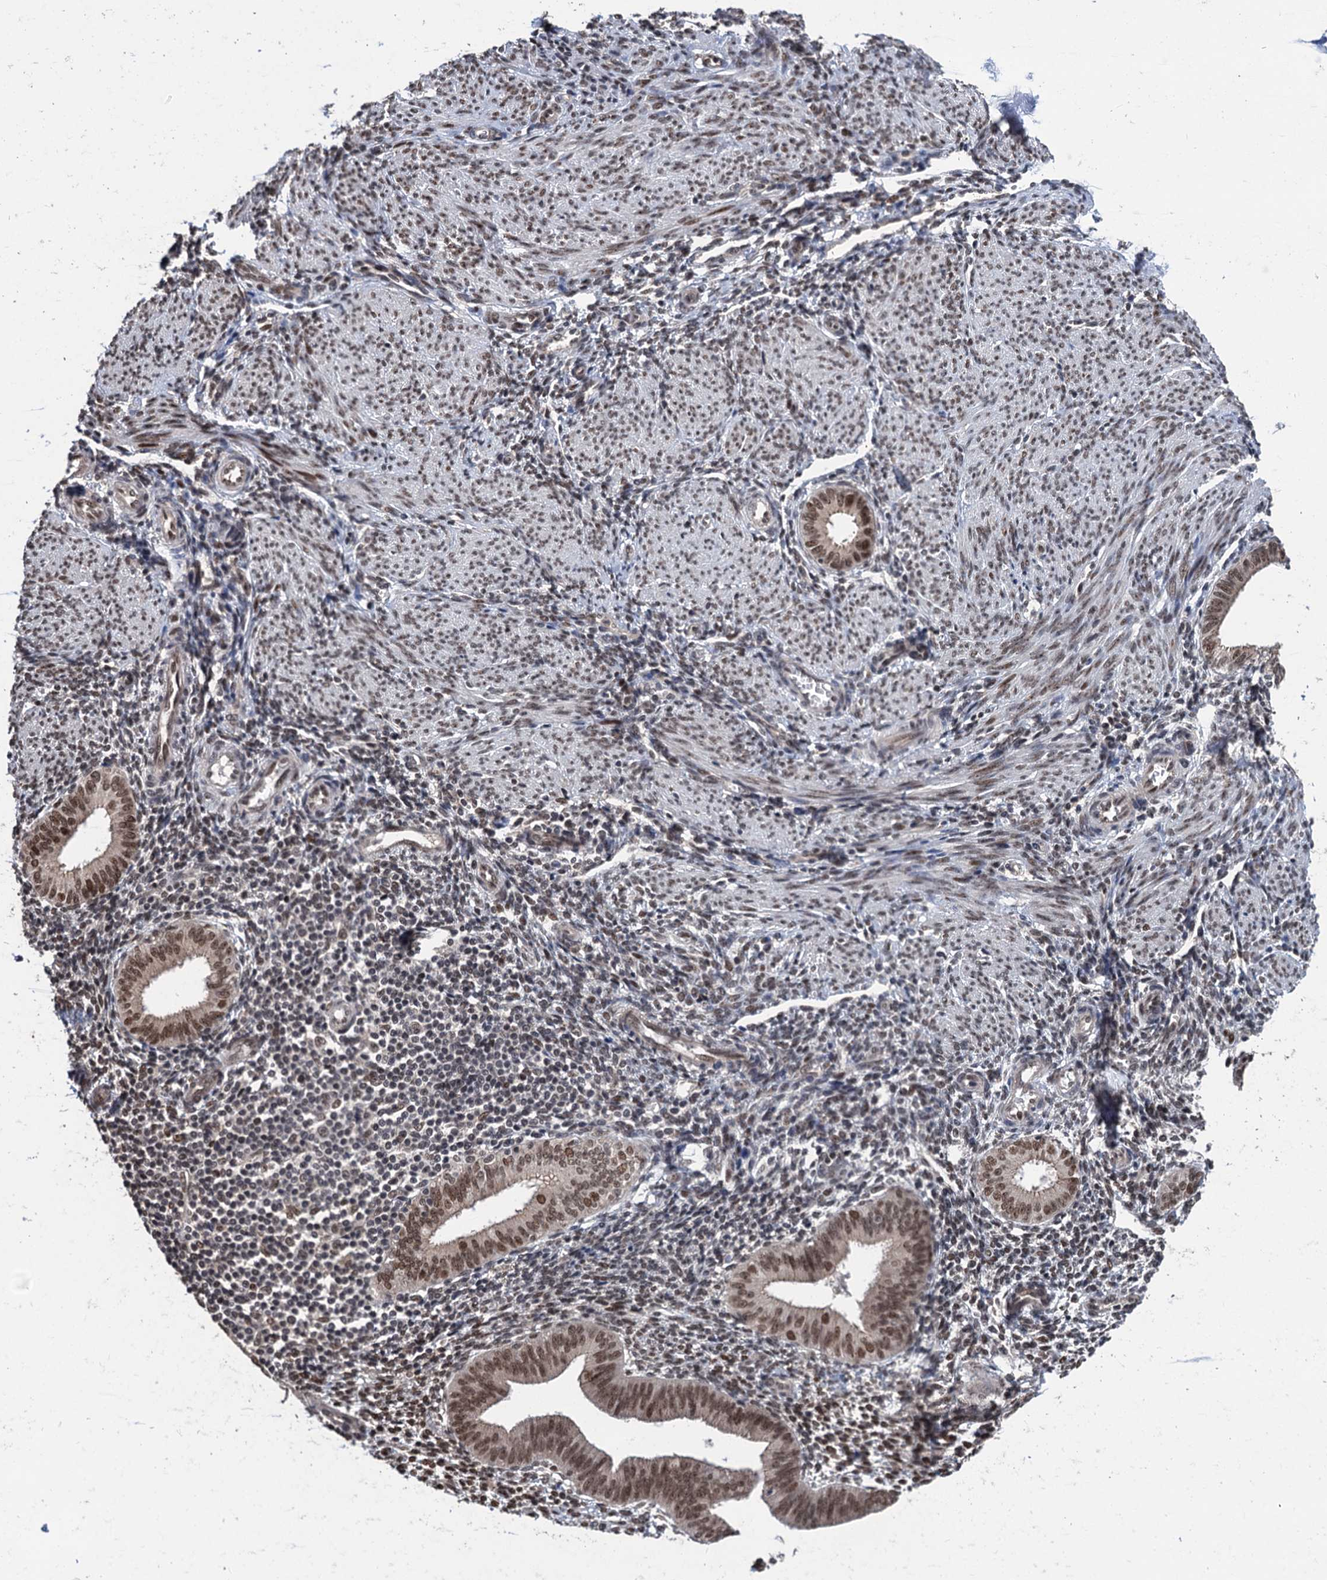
{"staining": {"intensity": "moderate", "quantity": "<25%", "location": "nuclear"}, "tissue": "endometrium", "cell_type": "Cells in endometrial stroma", "image_type": "normal", "snomed": [{"axis": "morphology", "description": "Normal tissue, NOS"}, {"axis": "topography", "description": "Uterus"}, {"axis": "topography", "description": "Endometrium"}], "caption": "Cells in endometrial stroma reveal moderate nuclear positivity in about <25% of cells in benign endometrium. (Stains: DAB in brown, nuclei in blue, Microscopy: brightfield microscopy at high magnification).", "gene": "RASSF4", "patient": {"sex": "female", "age": 48}}